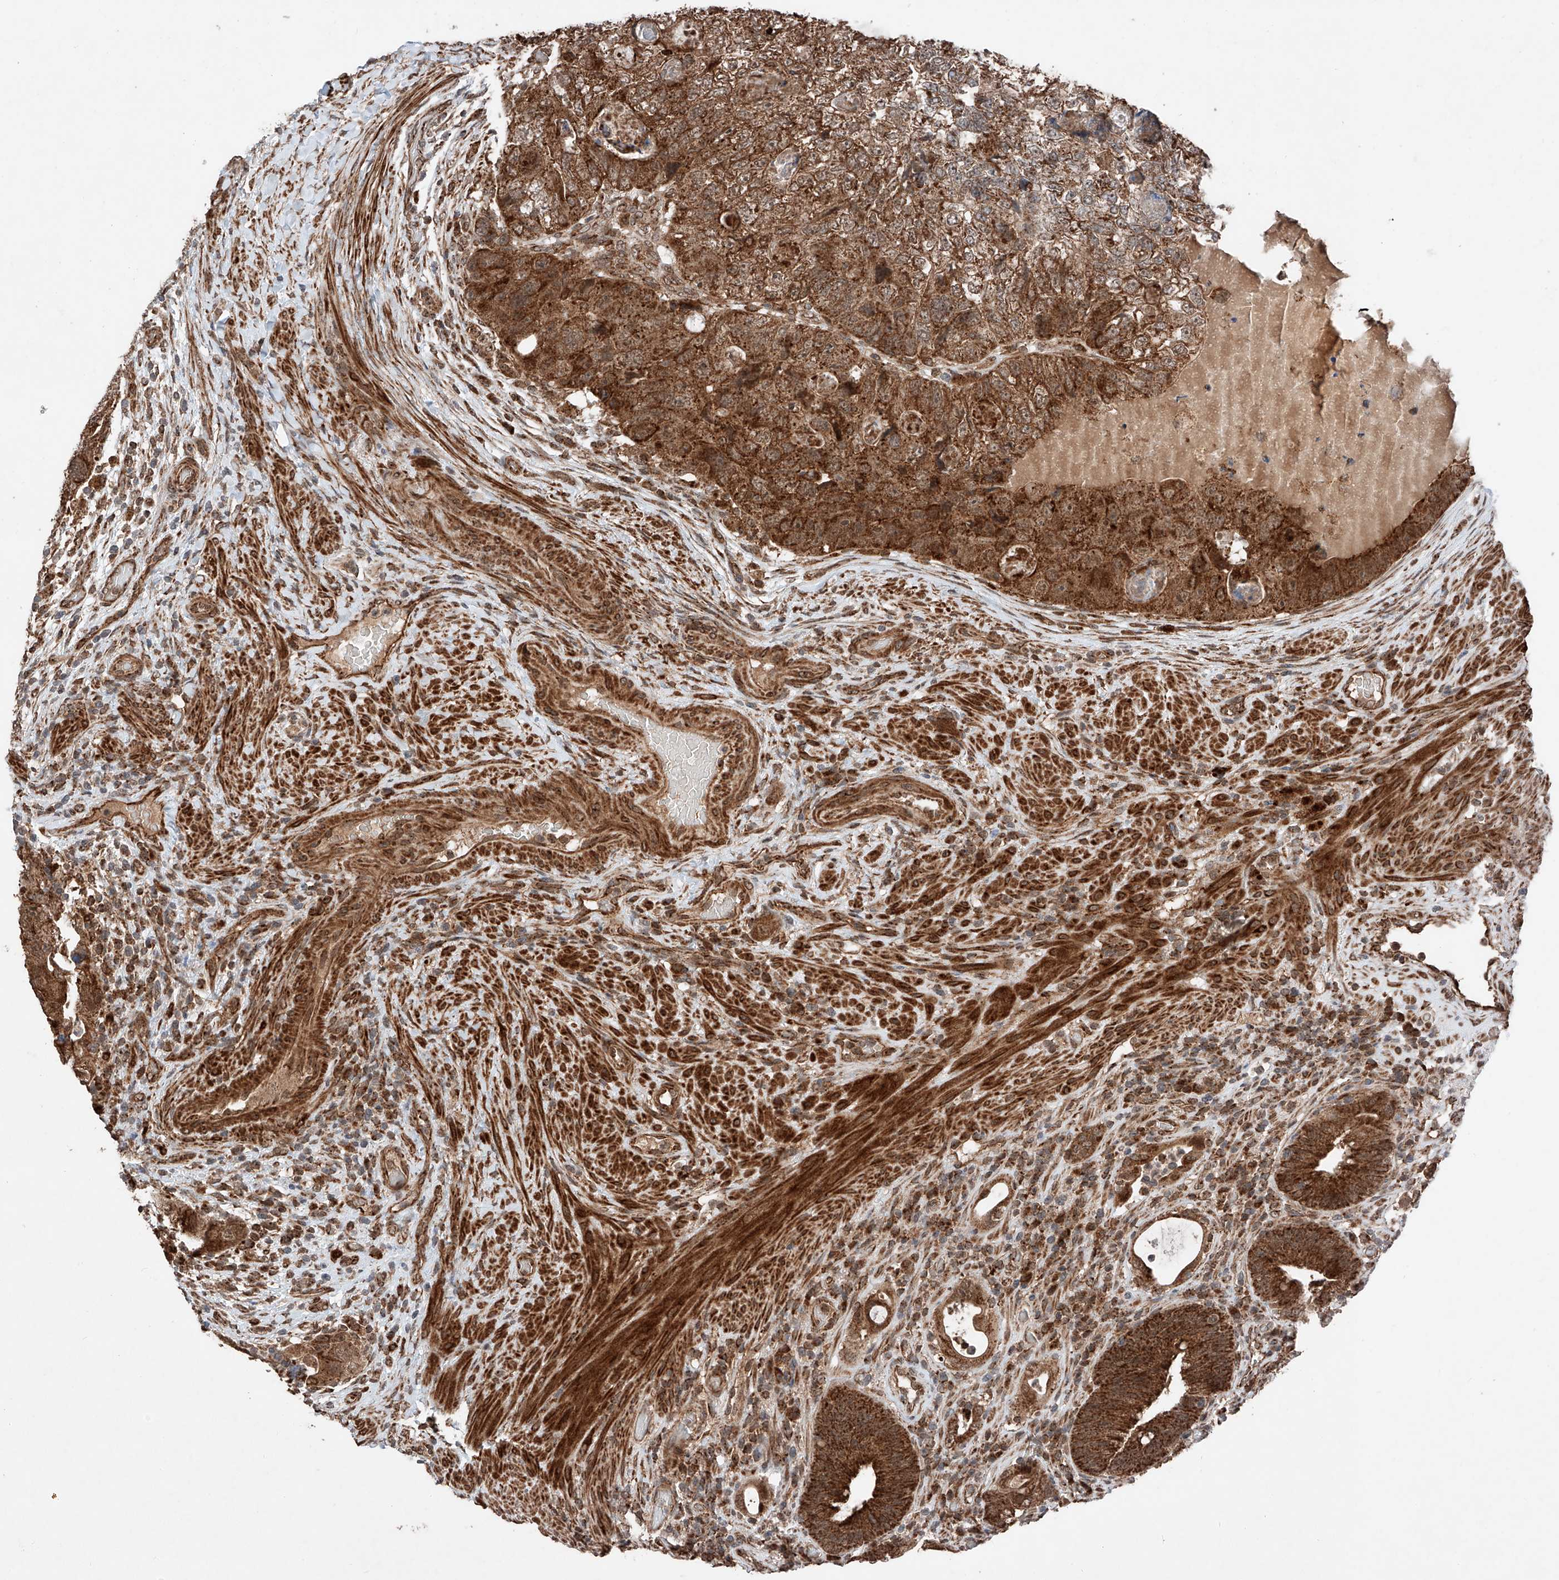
{"staining": {"intensity": "strong", "quantity": ">75%", "location": "cytoplasmic/membranous"}, "tissue": "colorectal cancer", "cell_type": "Tumor cells", "image_type": "cancer", "snomed": [{"axis": "morphology", "description": "Adenocarcinoma, NOS"}, {"axis": "topography", "description": "Rectum"}], "caption": "Strong cytoplasmic/membranous staining is seen in about >75% of tumor cells in colorectal adenocarcinoma.", "gene": "ZSCAN29", "patient": {"sex": "male", "age": 59}}